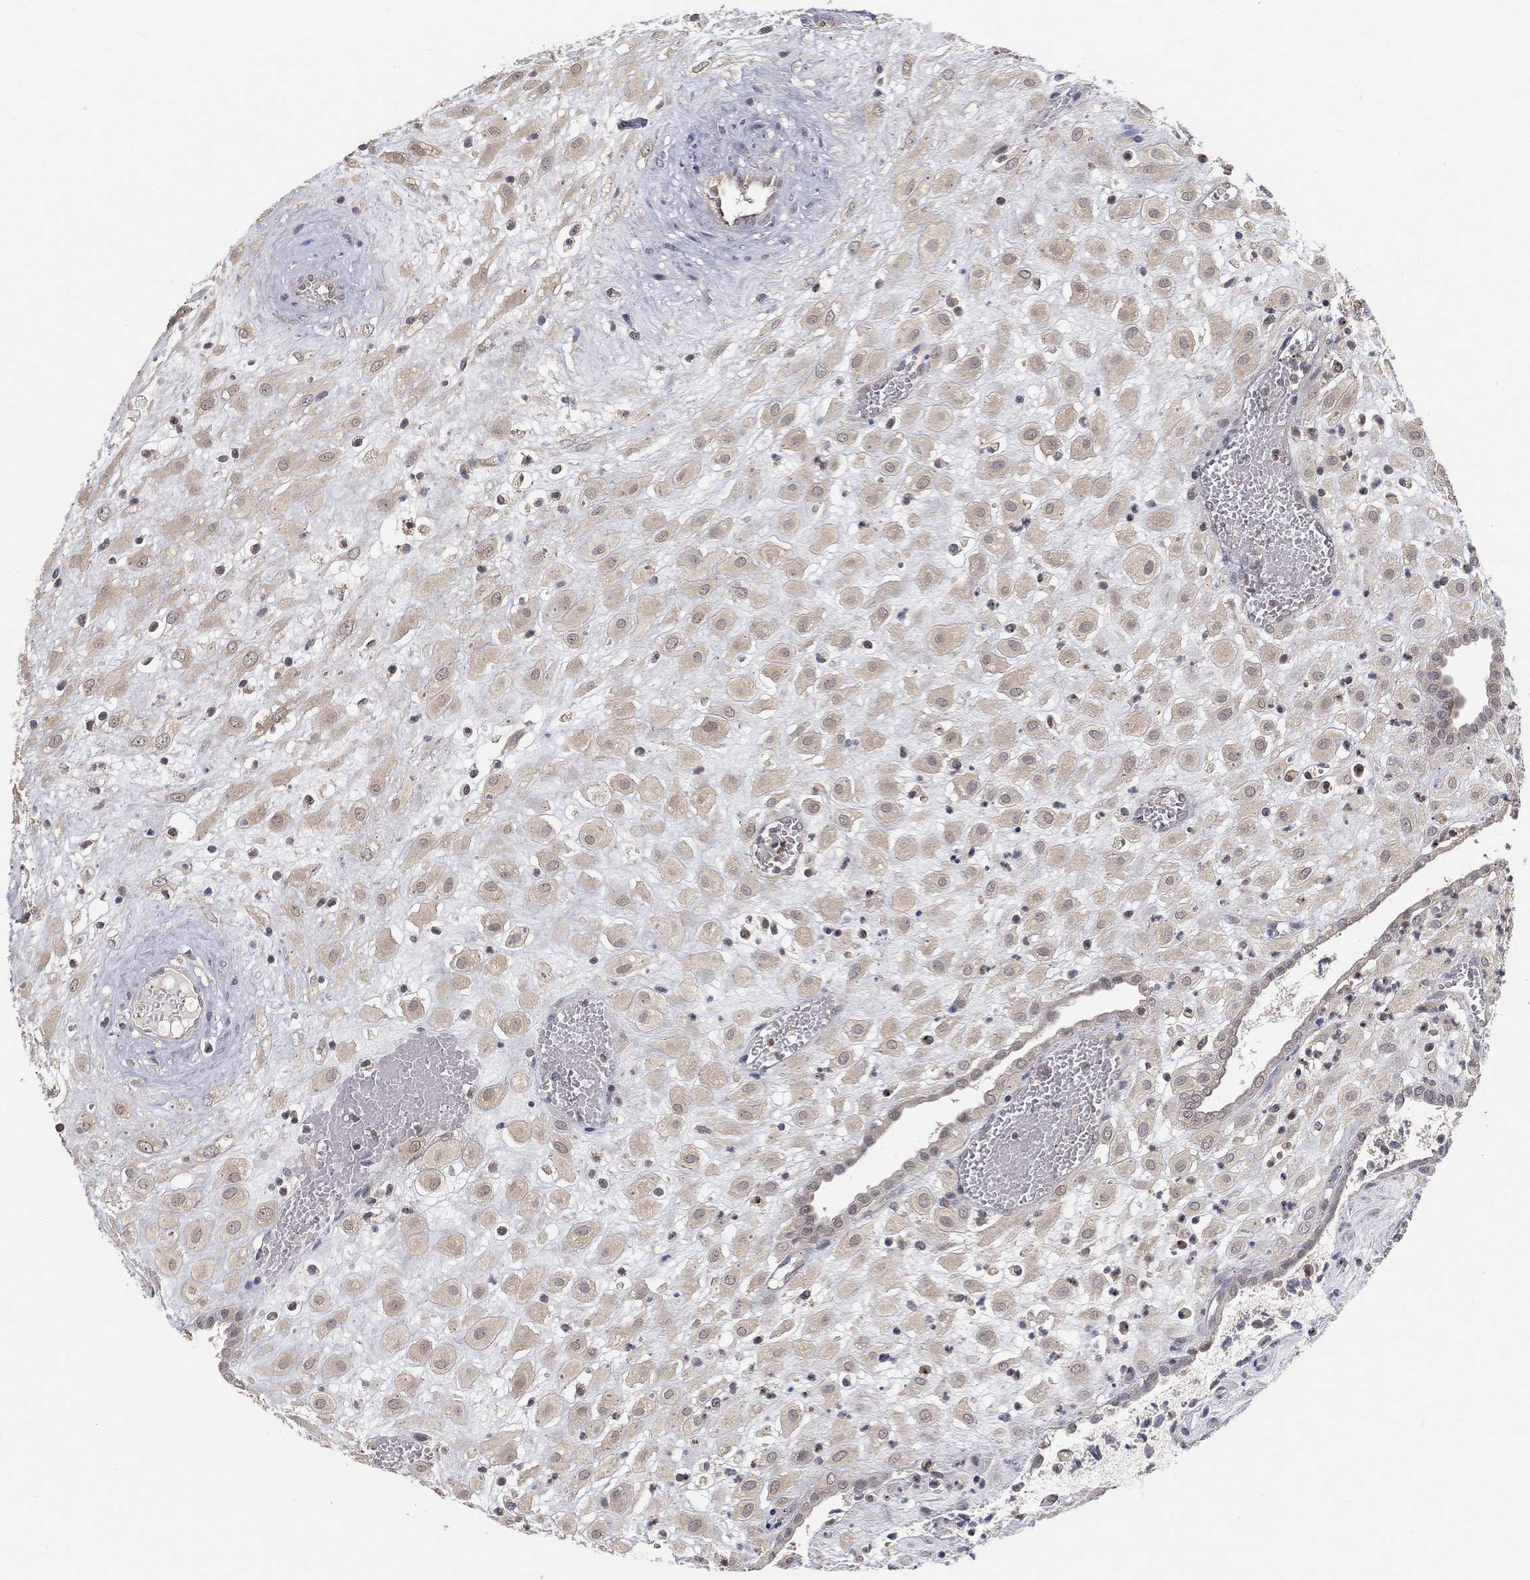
{"staining": {"intensity": "weak", "quantity": "25%-75%", "location": "cytoplasmic/membranous"}, "tissue": "placenta", "cell_type": "Decidual cells", "image_type": "normal", "snomed": [{"axis": "morphology", "description": "Normal tissue, NOS"}, {"axis": "topography", "description": "Placenta"}], "caption": "A low amount of weak cytoplasmic/membranous expression is identified in about 25%-75% of decidual cells in benign placenta. Nuclei are stained in blue.", "gene": "MAPK1", "patient": {"sex": "female", "age": 24}}